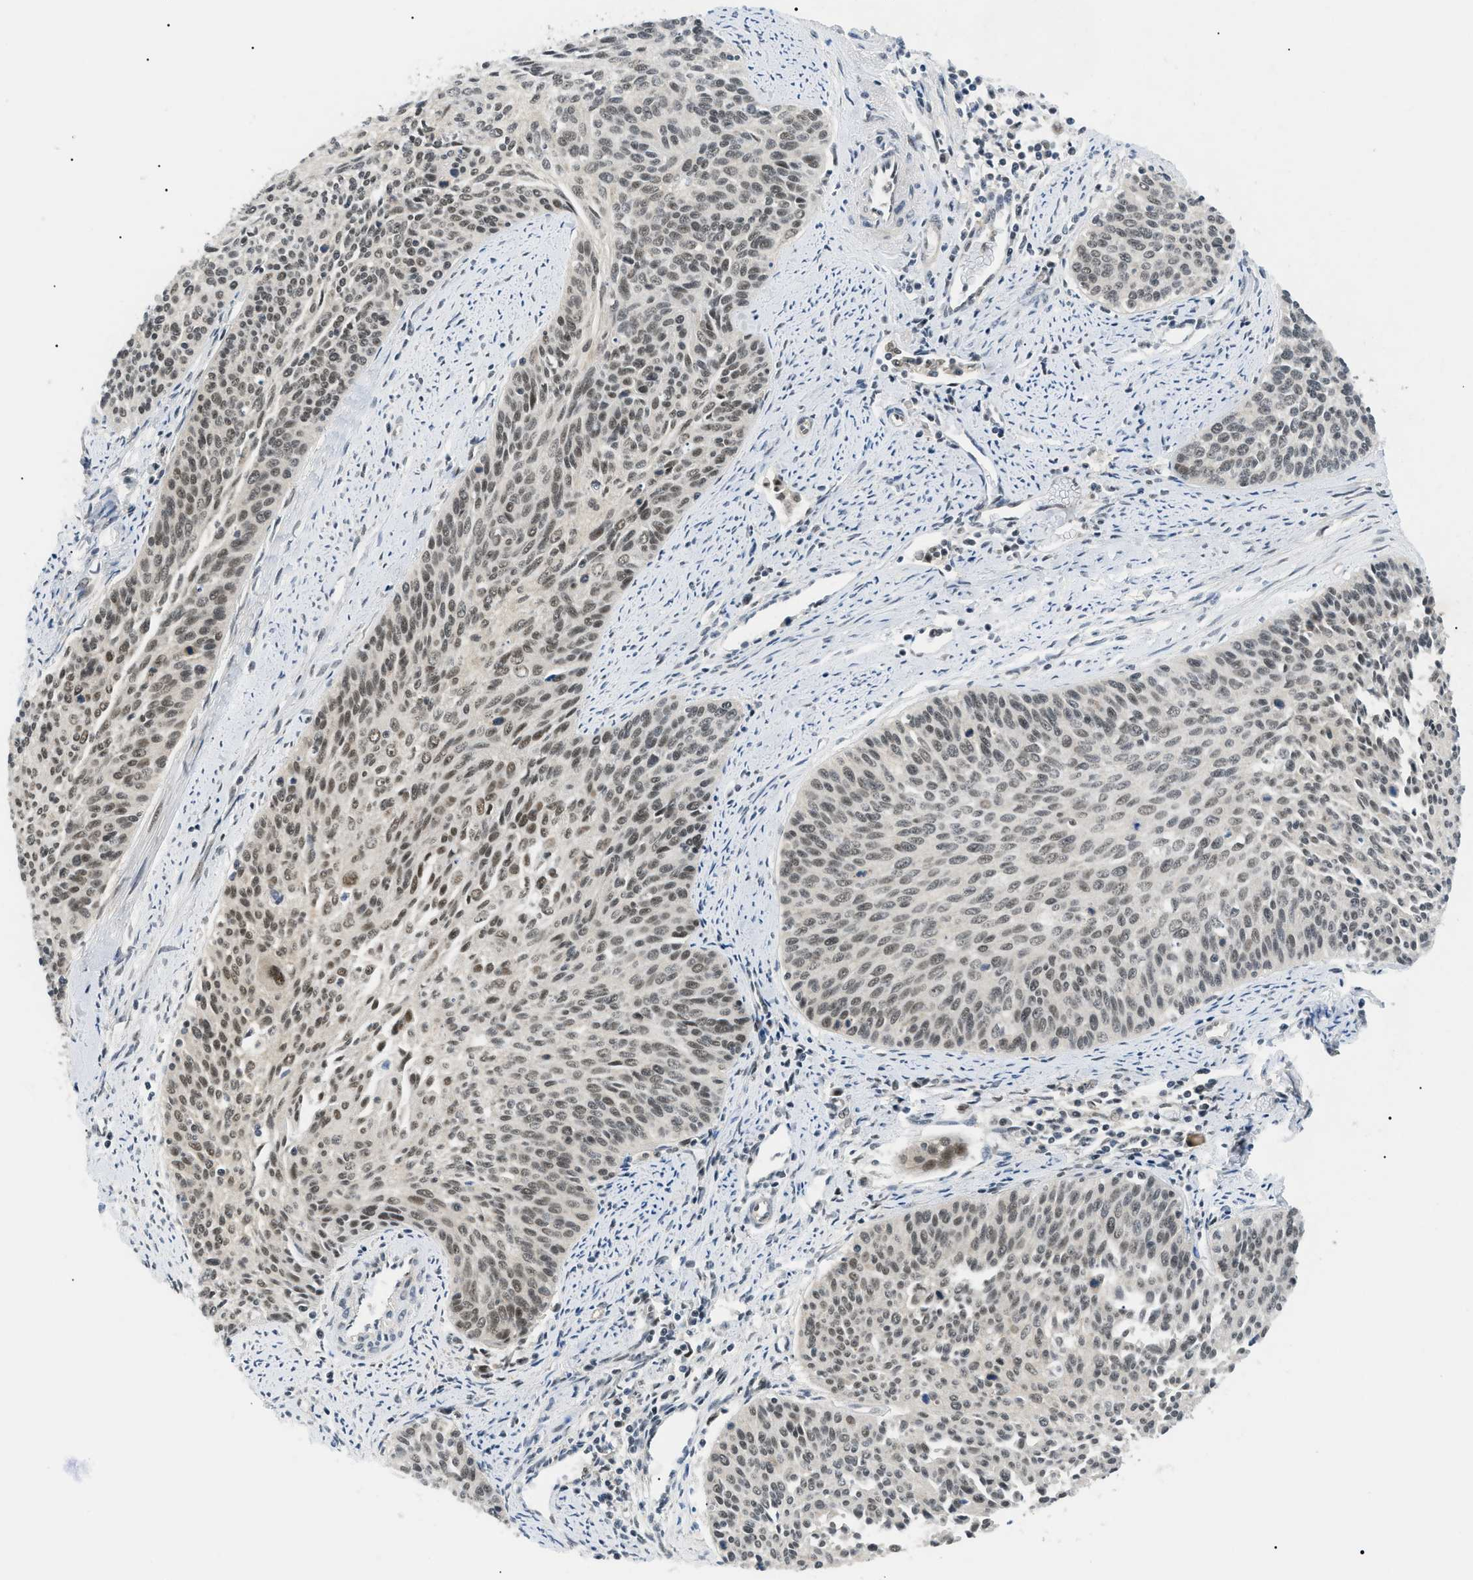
{"staining": {"intensity": "weak", "quantity": "25%-75%", "location": "nuclear"}, "tissue": "cervical cancer", "cell_type": "Tumor cells", "image_type": "cancer", "snomed": [{"axis": "morphology", "description": "Squamous cell carcinoma, NOS"}, {"axis": "topography", "description": "Cervix"}], "caption": "About 25%-75% of tumor cells in cervical squamous cell carcinoma demonstrate weak nuclear protein staining as visualized by brown immunohistochemical staining.", "gene": "RBM15", "patient": {"sex": "female", "age": 55}}